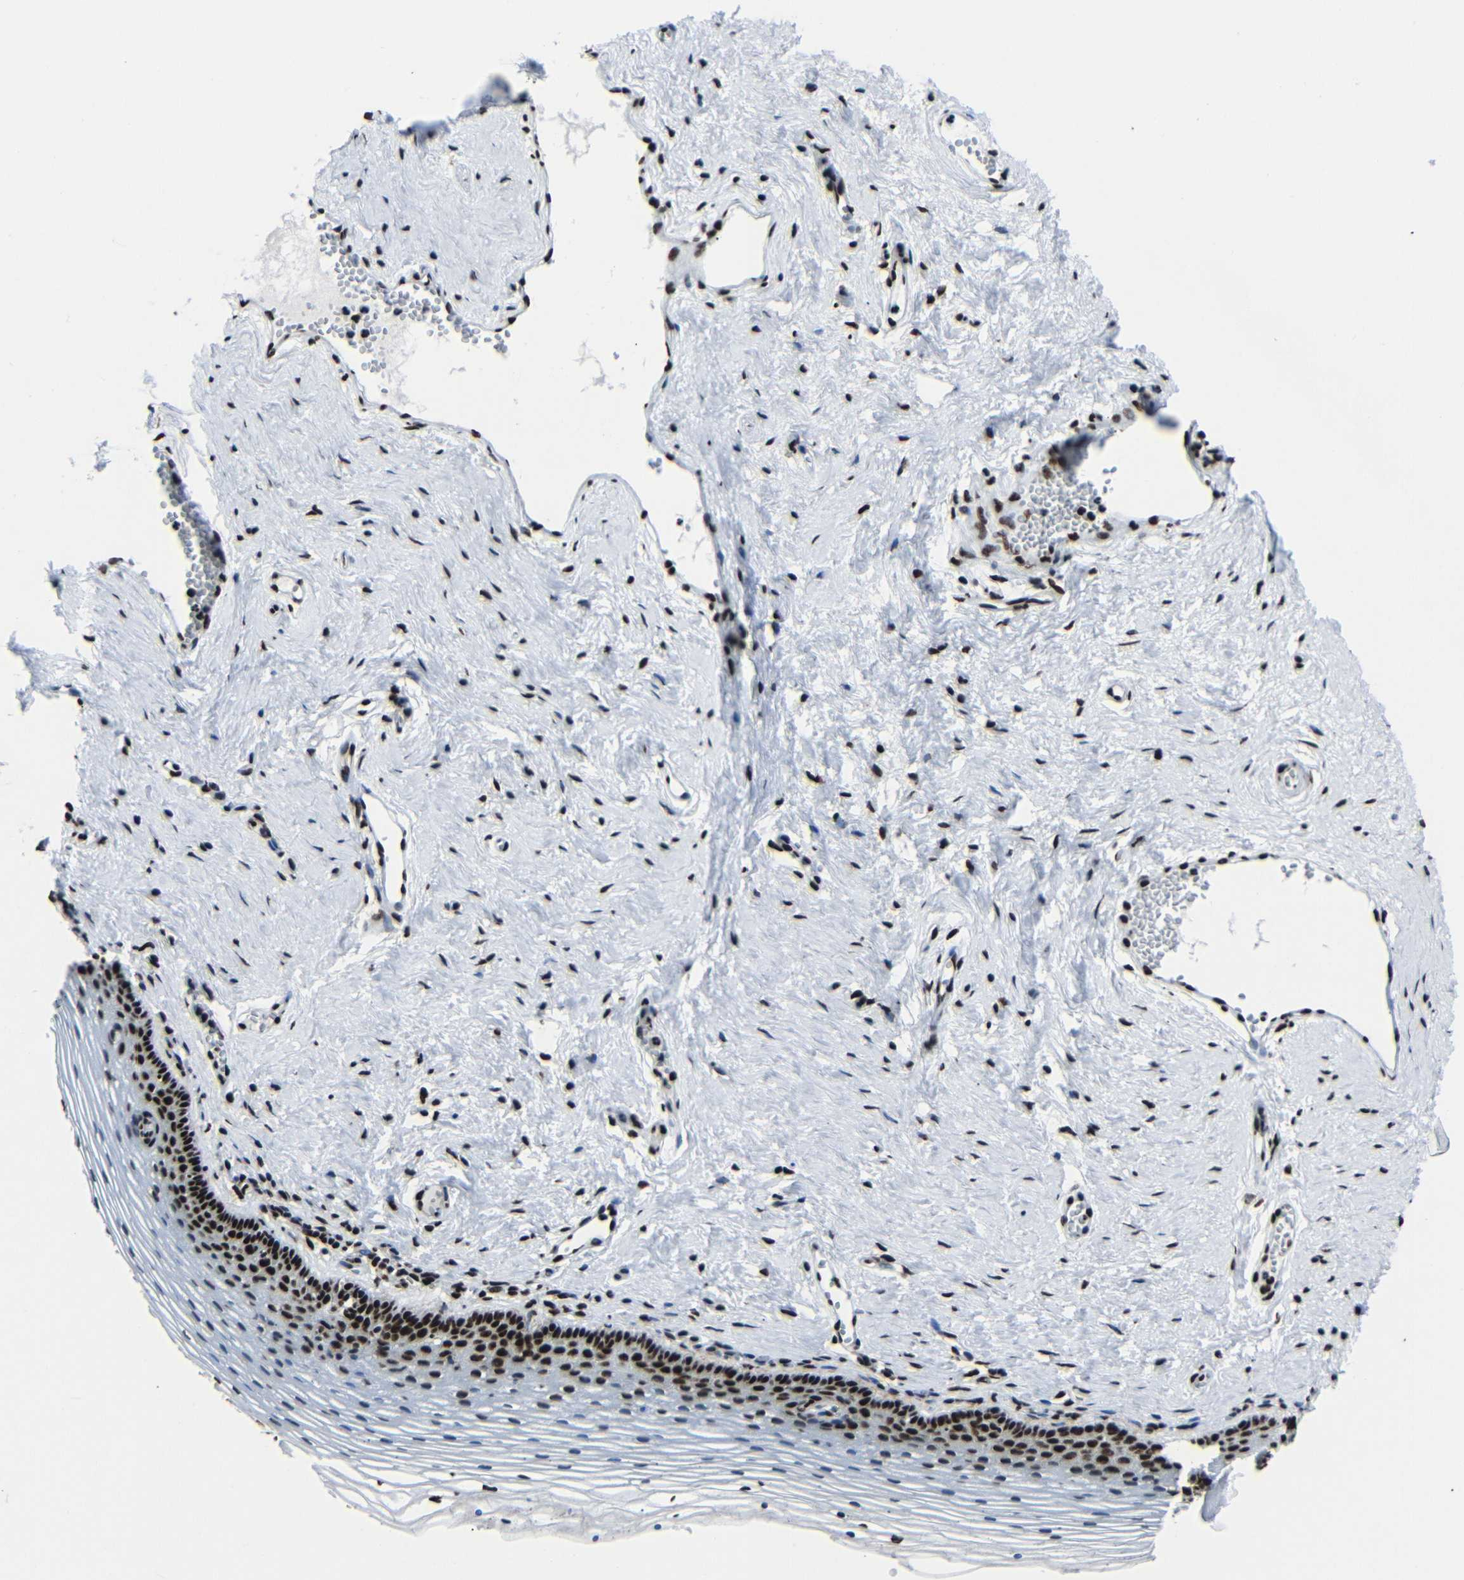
{"staining": {"intensity": "strong", "quantity": ">75%", "location": "nuclear"}, "tissue": "vagina", "cell_type": "Squamous epithelial cells", "image_type": "normal", "snomed": [{"axis": "morphology", "description": "Normal tissue, NOS"}, {"axis": "topography", "description": "Vagina"}], "caption": "IHC (DAB (3,3'-diaminobenzidine)) staining of benign vagina exhibits strong nuclear protein staining in about >75% of squamous epithelial cells. The staining was performed using DAB to visualize the protein expression in brown, while the nuclei were stained in blue with hematoxylin (Magnification: 20x).", "gene": "SRSF1", "patient": {"sex": "female", "age": 32}}